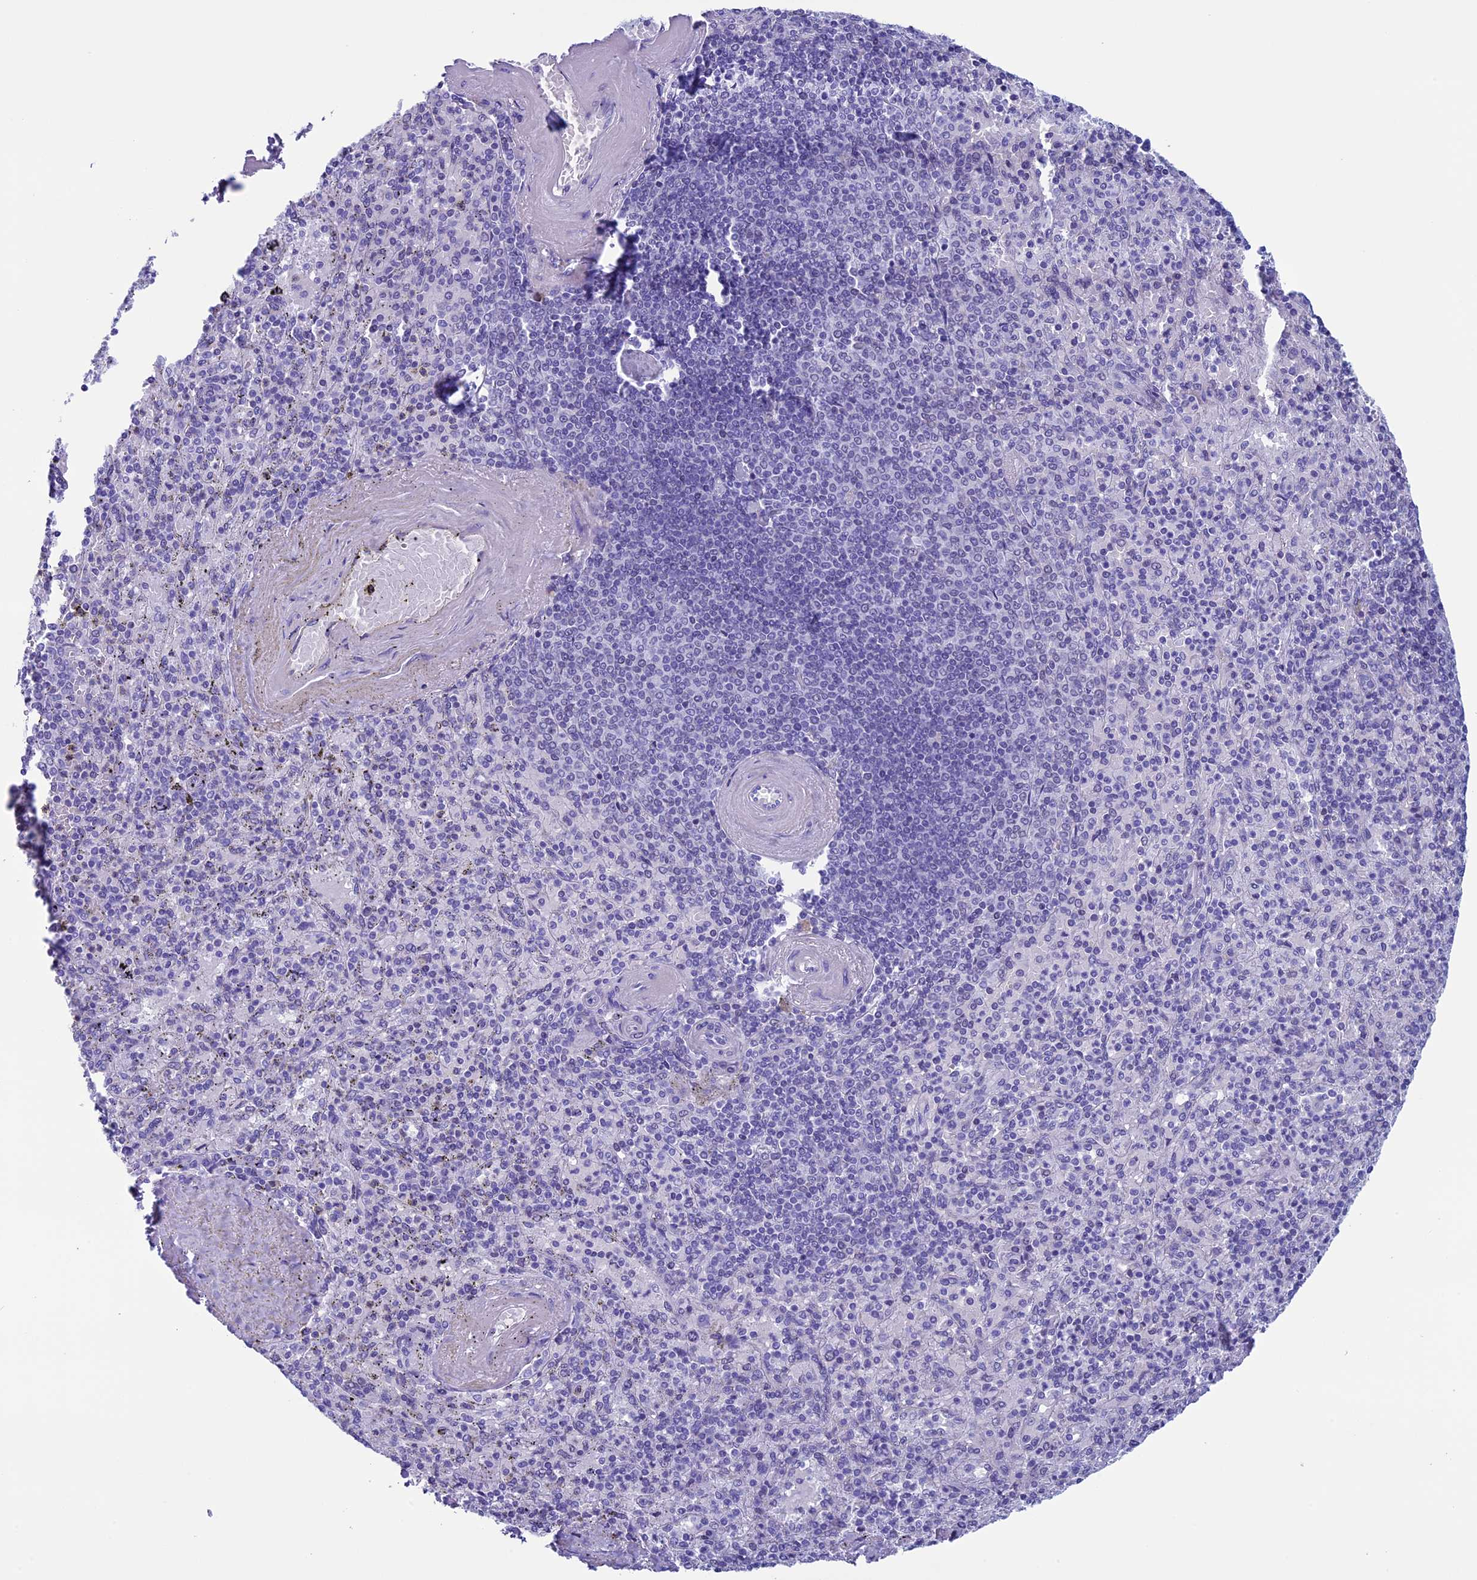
{"staining": {"intensity": "negative", "quantity": "none", "location": "none"}, "tissue": "spleen", "cell_type": "Cells in red pulp", "image_type": "normal", "snomed": [{"axis": "morphology", "description": "Normal tissue, NOS"}, {"axis": "topography", "description": "Spleen"}], "caption": "DAB immunohistochemical staining of normal spleen shows no significant positivity in cells in red pulp.", "gene": "FAM169A", "patient": {"sex": "male", "age": 82}}